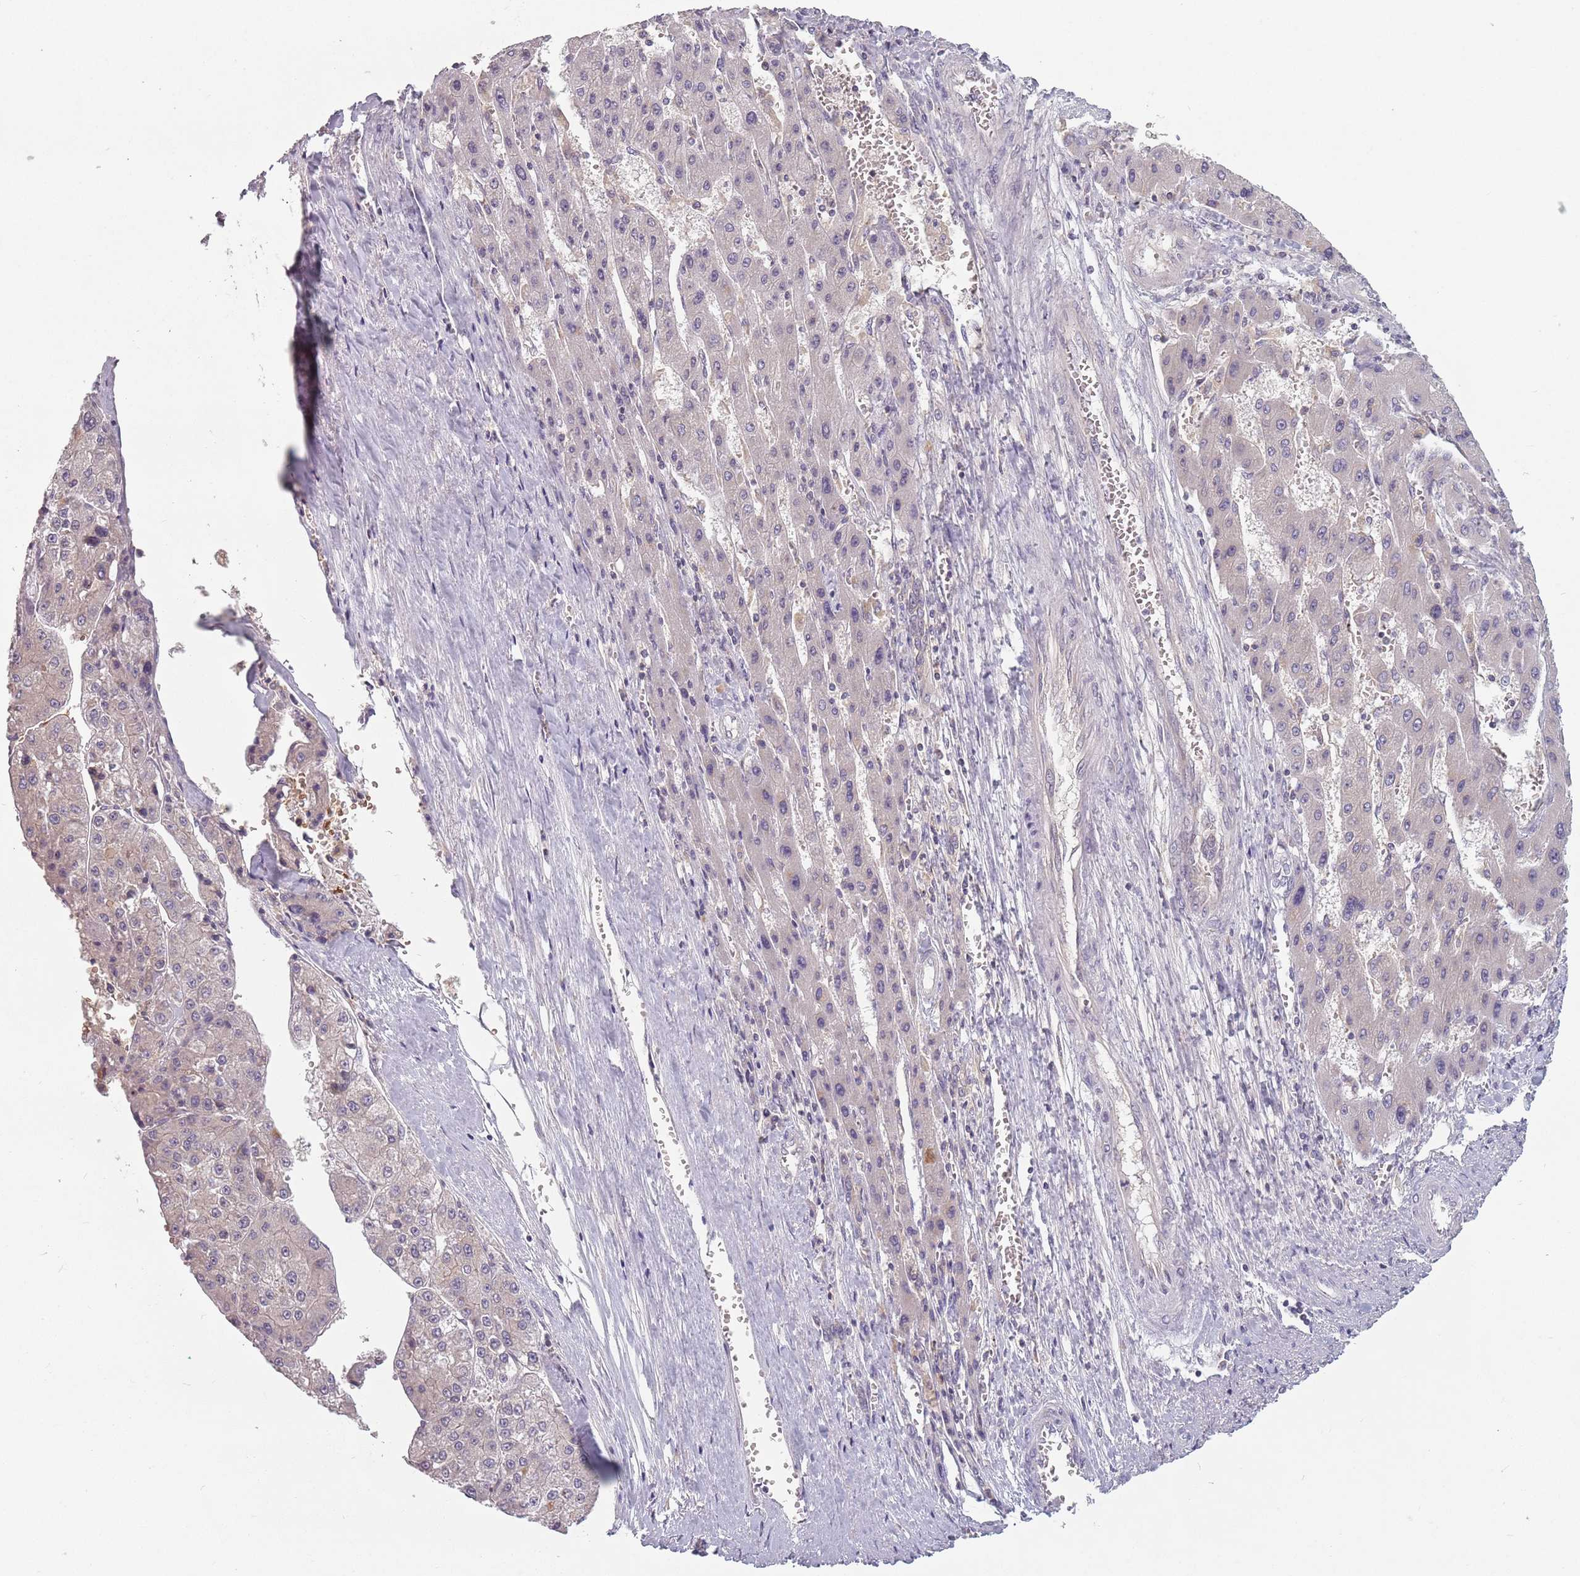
{"staining": {"intensity": "negative", "quantity": "none", "location": "none"}, "tissue": "liver cancer", "cell_type": "Tumor cells", "image_type": "cancer", "snomed": [{"axis": "morphology", "description": "Carcinoma, Hepatocellular, NOS"}, {"axis": "topography", "description": "Liver"}], "caption": "IHC of liver hepatocellular carcinoma exhibits no expression in tumor cells.", "gene": "ASB13", "patient": {"sex": "female", "age": 73}}